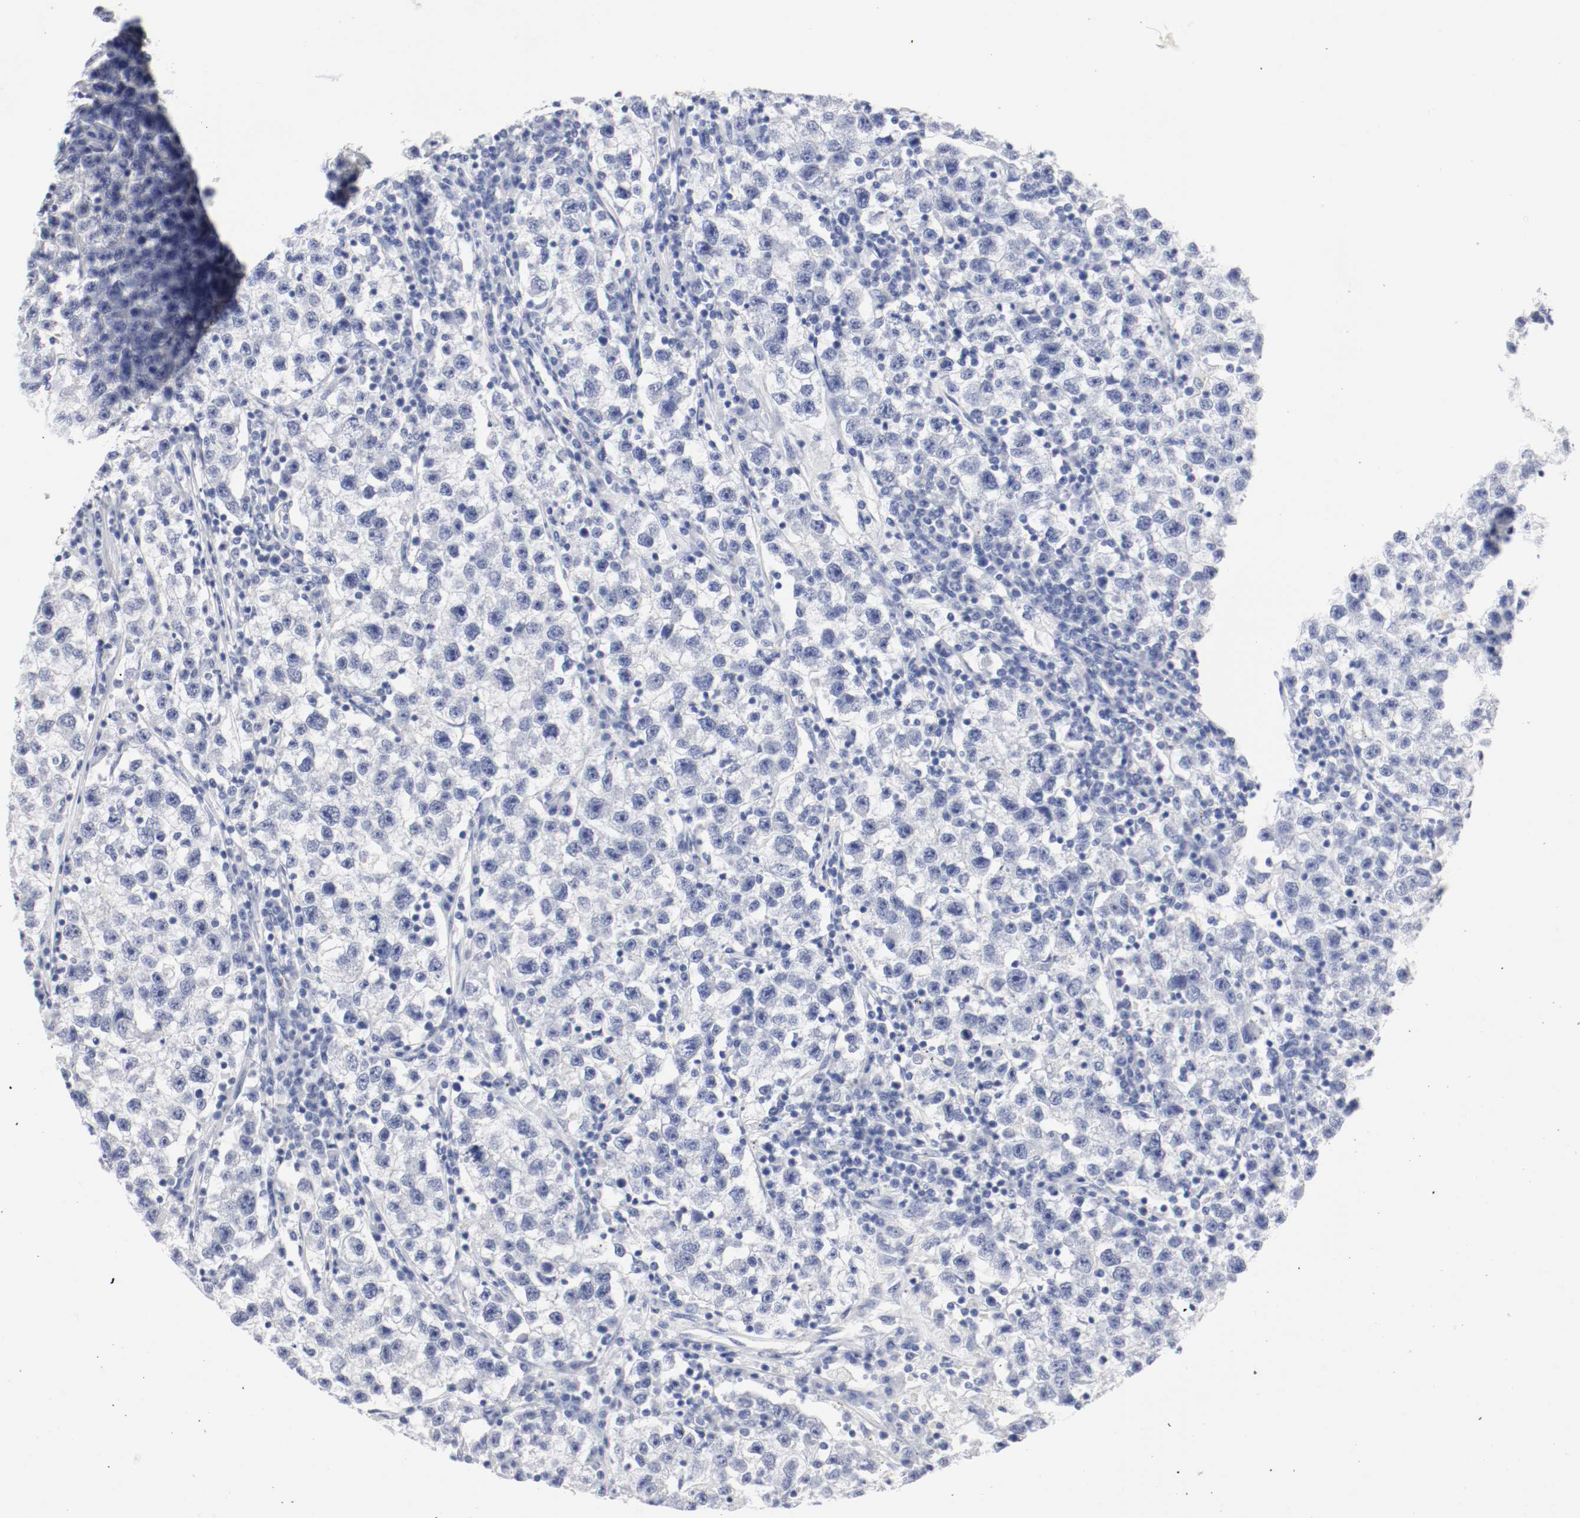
{"staining": {"intensity": "negative", "quantity": "none", "location": "none"}, "tissue": "testis cancer", "cell_type": "Tumor cells", "image_type": "cancer", "snomed": [{"axis": "morphology", "description": "Seminoma, NOS"}, {"axis": "topography", "description": "Testis"}], "caption": "Immunohistochemical staining of testis seminoma shows no significant expression in tumor cells.", "gene": "GAD1", "patient": {"sex": "male", "age": 22}}